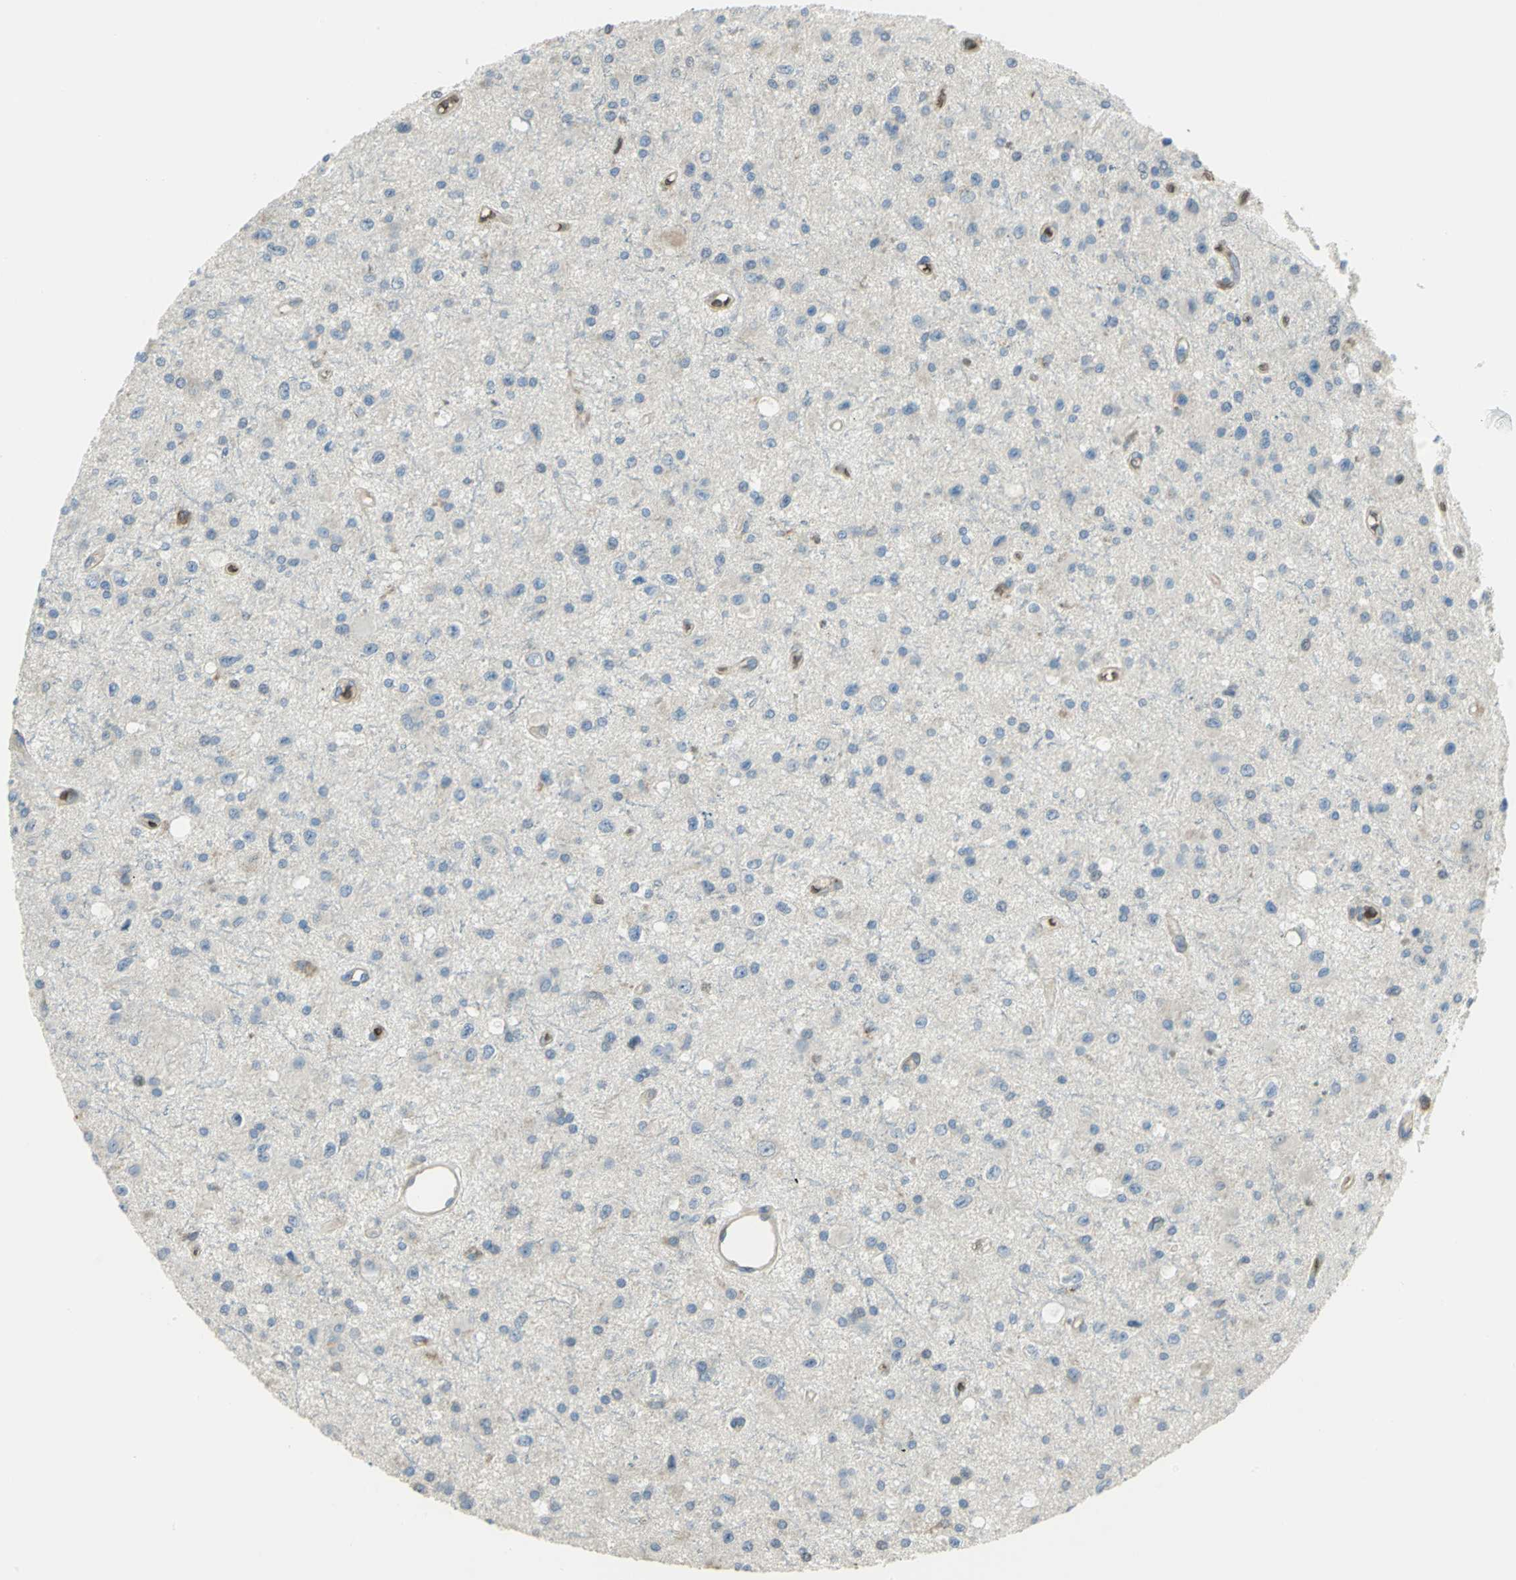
{"staining": {"intensity": "negative", "quantity": "none", "location": "none"}, "tissue": "glioma", "cell_type": "Tumor cells", "image_type": "cancer", "snomed": [{"axis": "morphology", "description": "Glioma, malignant, Low grade"}, {"axis": "topography", "description": "Brain"}], "caption": "Immunohistochemistry (IHC) histopathology image of malignant glioma (low-grade) stained for a protein (brown), which shows no positivity in tumor cells.", "gene": "ANK1", "patient": {"sex": "male", "age": 58}}